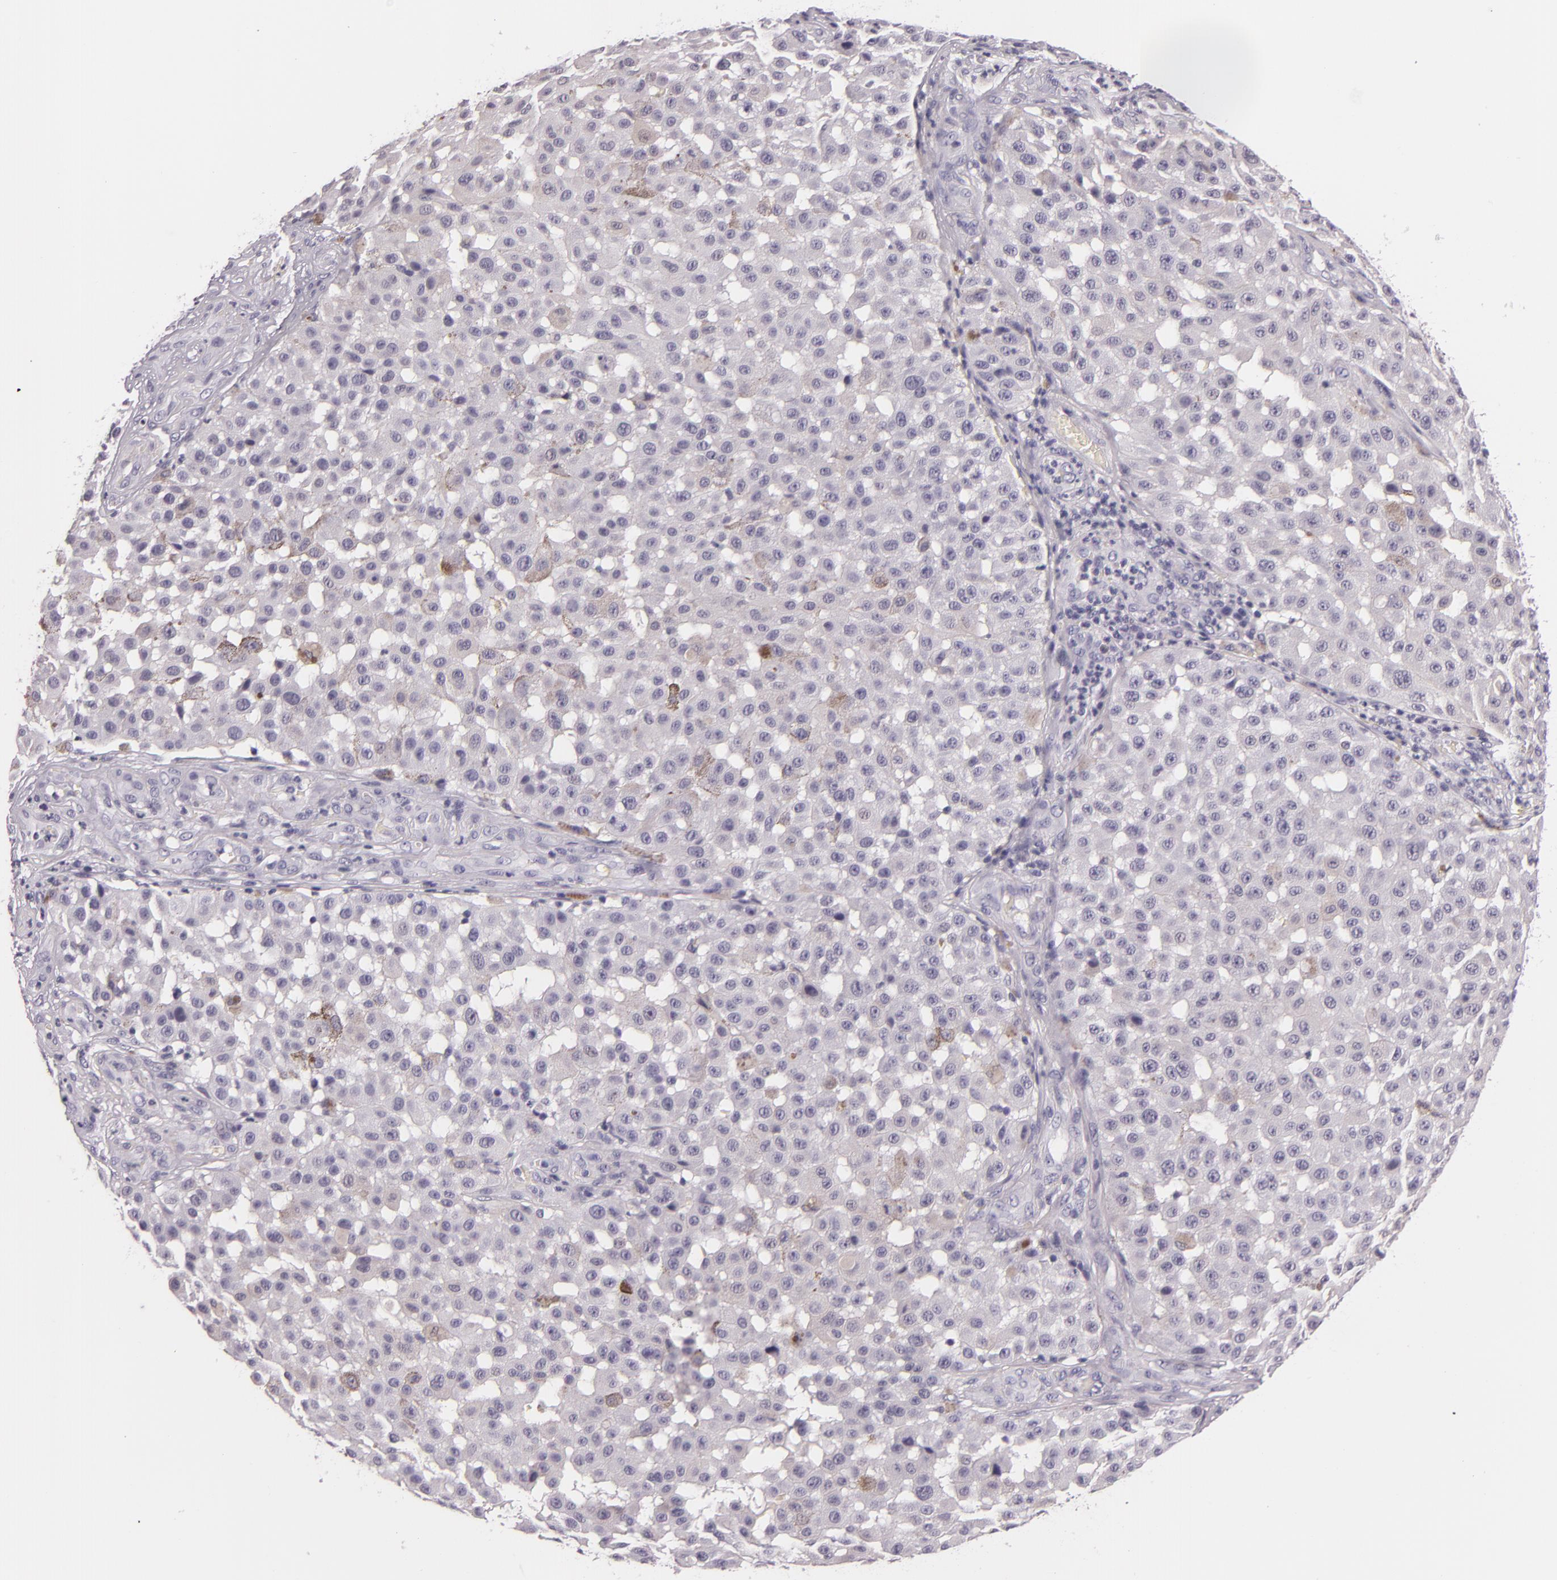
{"staining": {"intensity": "negative", "quantity": "none", "location": "none"}, "tissue": "melanoma", "cell_type": "Tumor cells", "image_type": "cancer", "snomed": [{"axis": "morphology", "description": "Malignant melanoma, NOS"}, {"axis": "topography", "description": "Skin"}], "caption": "Immunohistochemistry image of malignant melanoma stained for a protein (brown), which demonstrates no positivity in tumor cells.", "gene": "DLG4", "patient": {"sex": "female", "age": 64}}